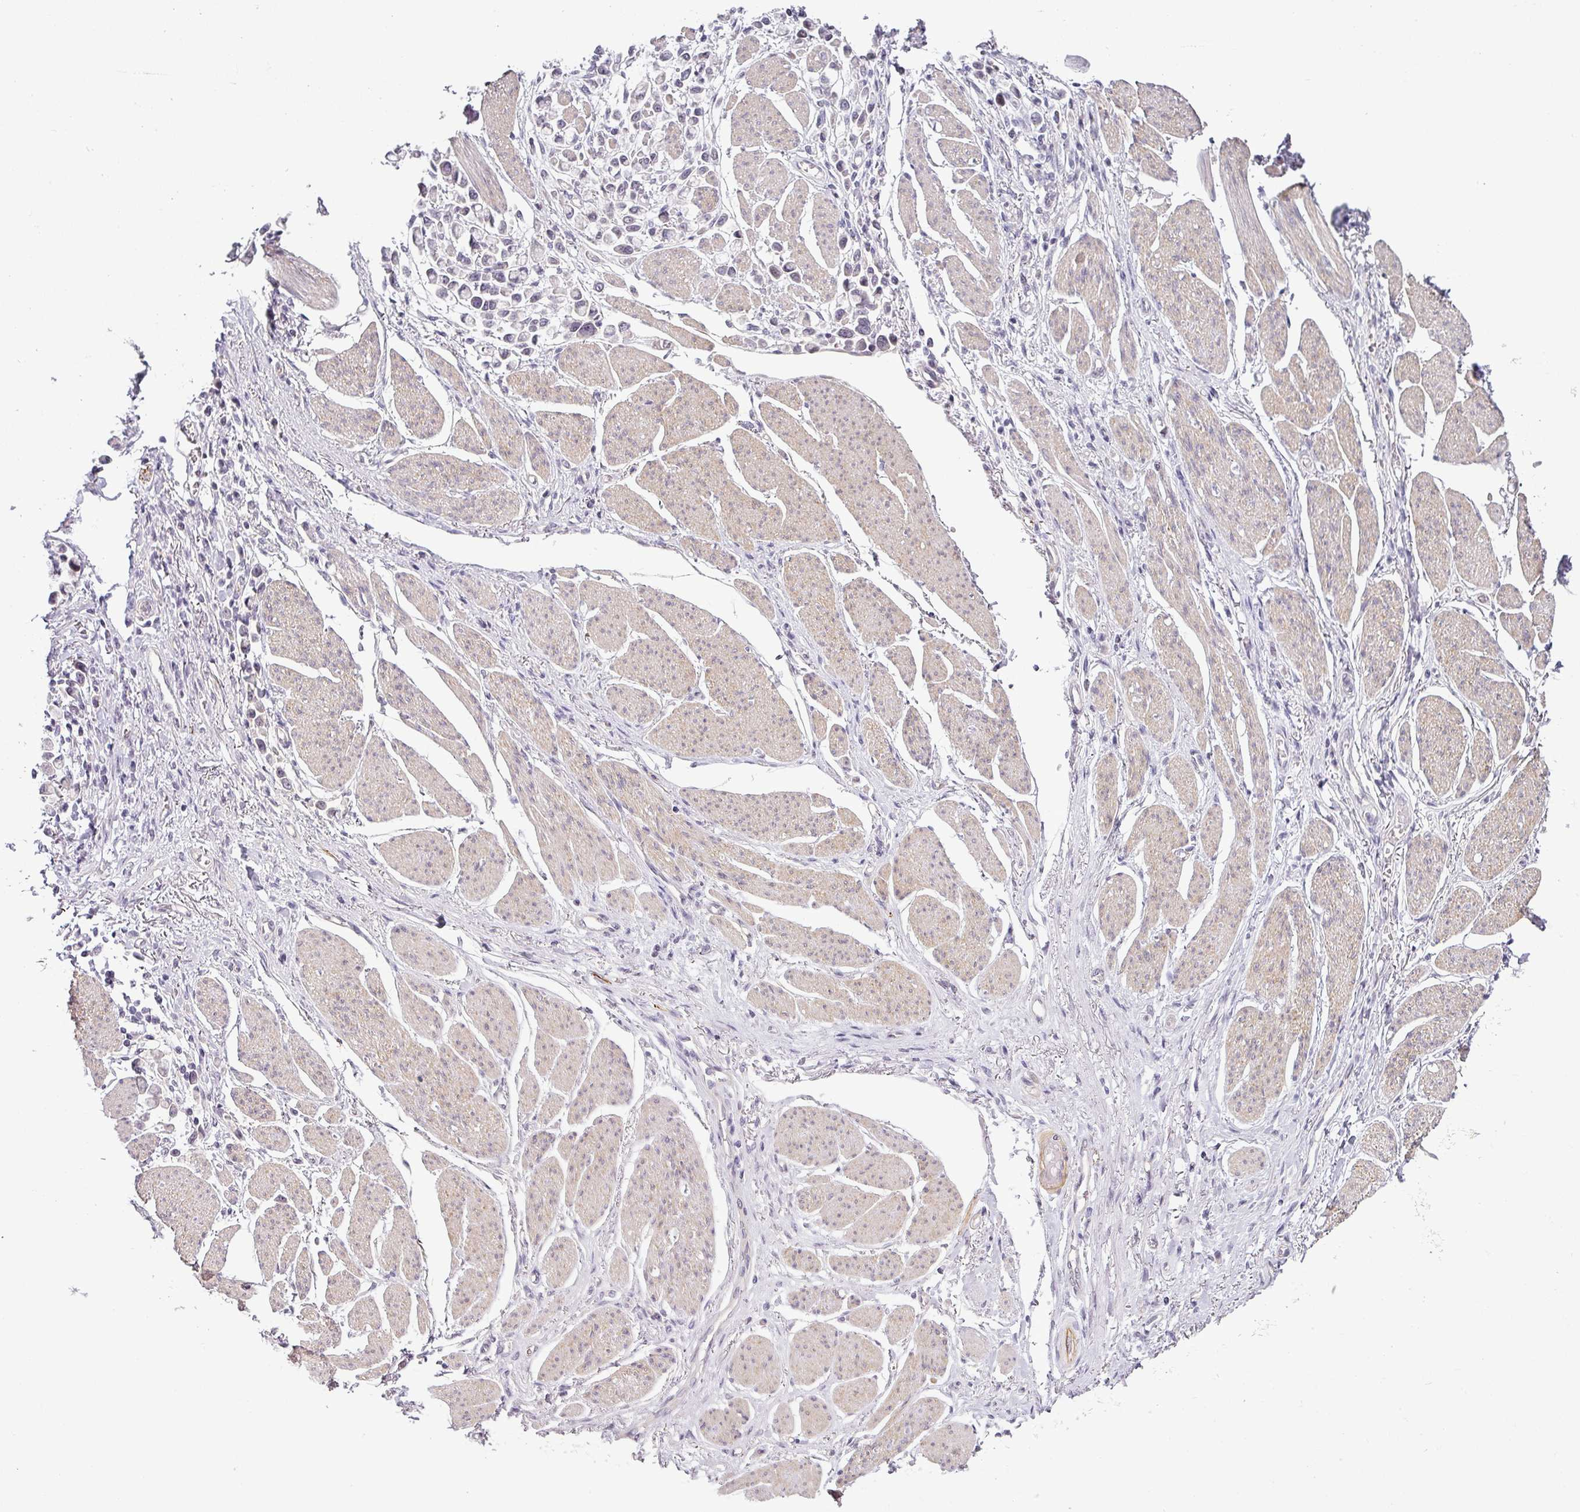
{"staining": {"intensity": "negative", "quantity": "none", "location": "none"}, "tissue": "stomach cancer", "cell_type": "Tumor cells", "image_type": "cancer", "snomed": [{"axis": "morphology", "description": "Adenocarcinoma, NOS"}, {"axis": "topography", "description": "Stomach"}], "caption": "Tumor cells are negative for protein expression in human adenocarcinoma (stomach).", "gene": "OR52D1", "patient": {"sex": "female", "age": 81}}